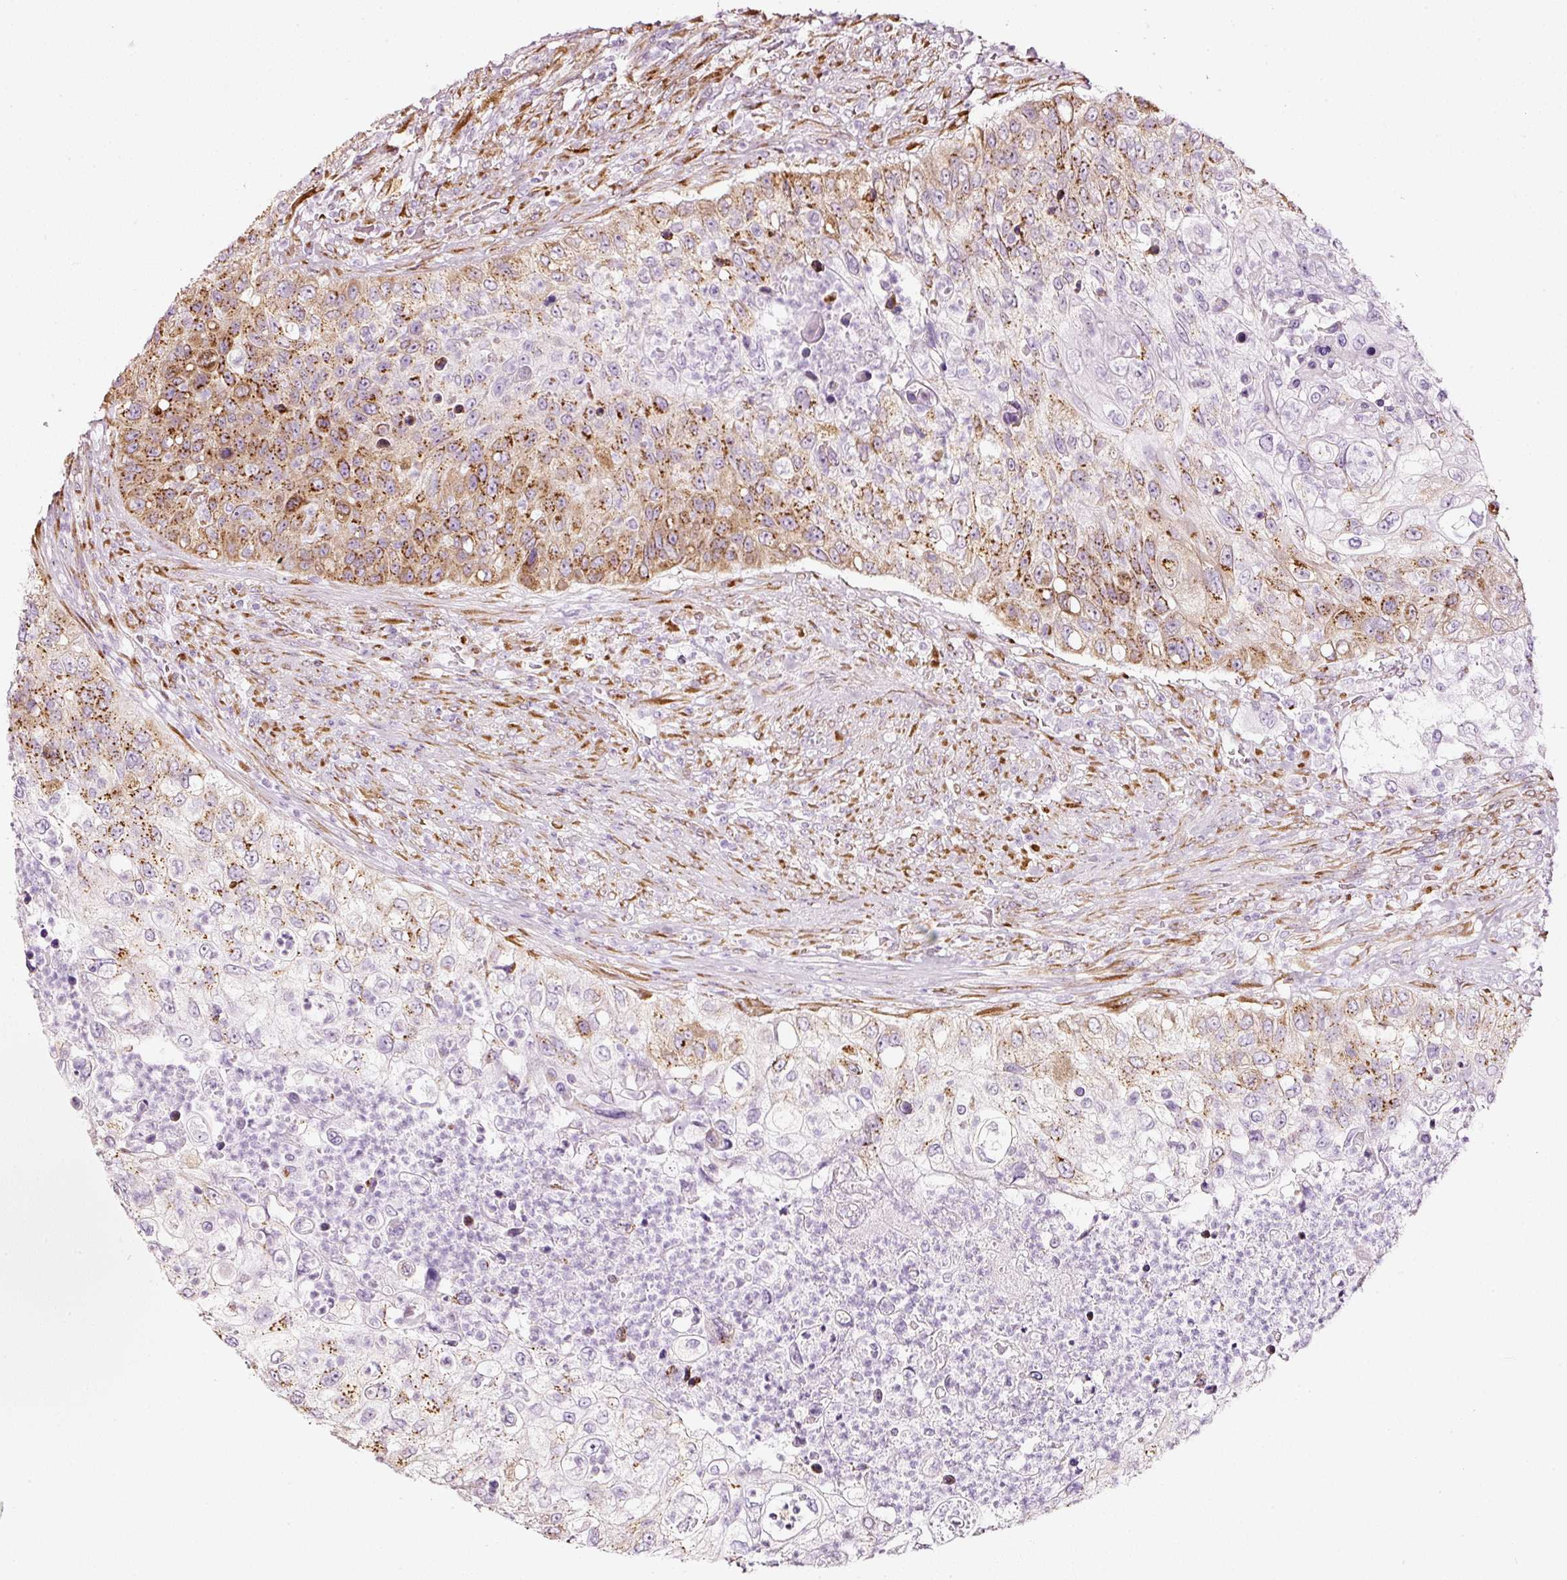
{"staining": {"intensity": "moderate", "quantity": ">75%", "location": "cytoplasmic/membranous"}, "tissue": "urothelial cancer", "cell_type": "Tumor cells", "image_type": "cancer", "snomed": [{"axis": "morphology", "description": "Urothelial carcinoma, High grade"}, {"axis": "topography", "description": "Urinary bladder"}], "caption": "Protein staining shows moderate cytoplasmic/membranous expression in about >75% of tumor cells in urothelial cancer.", "gene": "SDF4", "patient": {"sex": "female", "age": 60}}